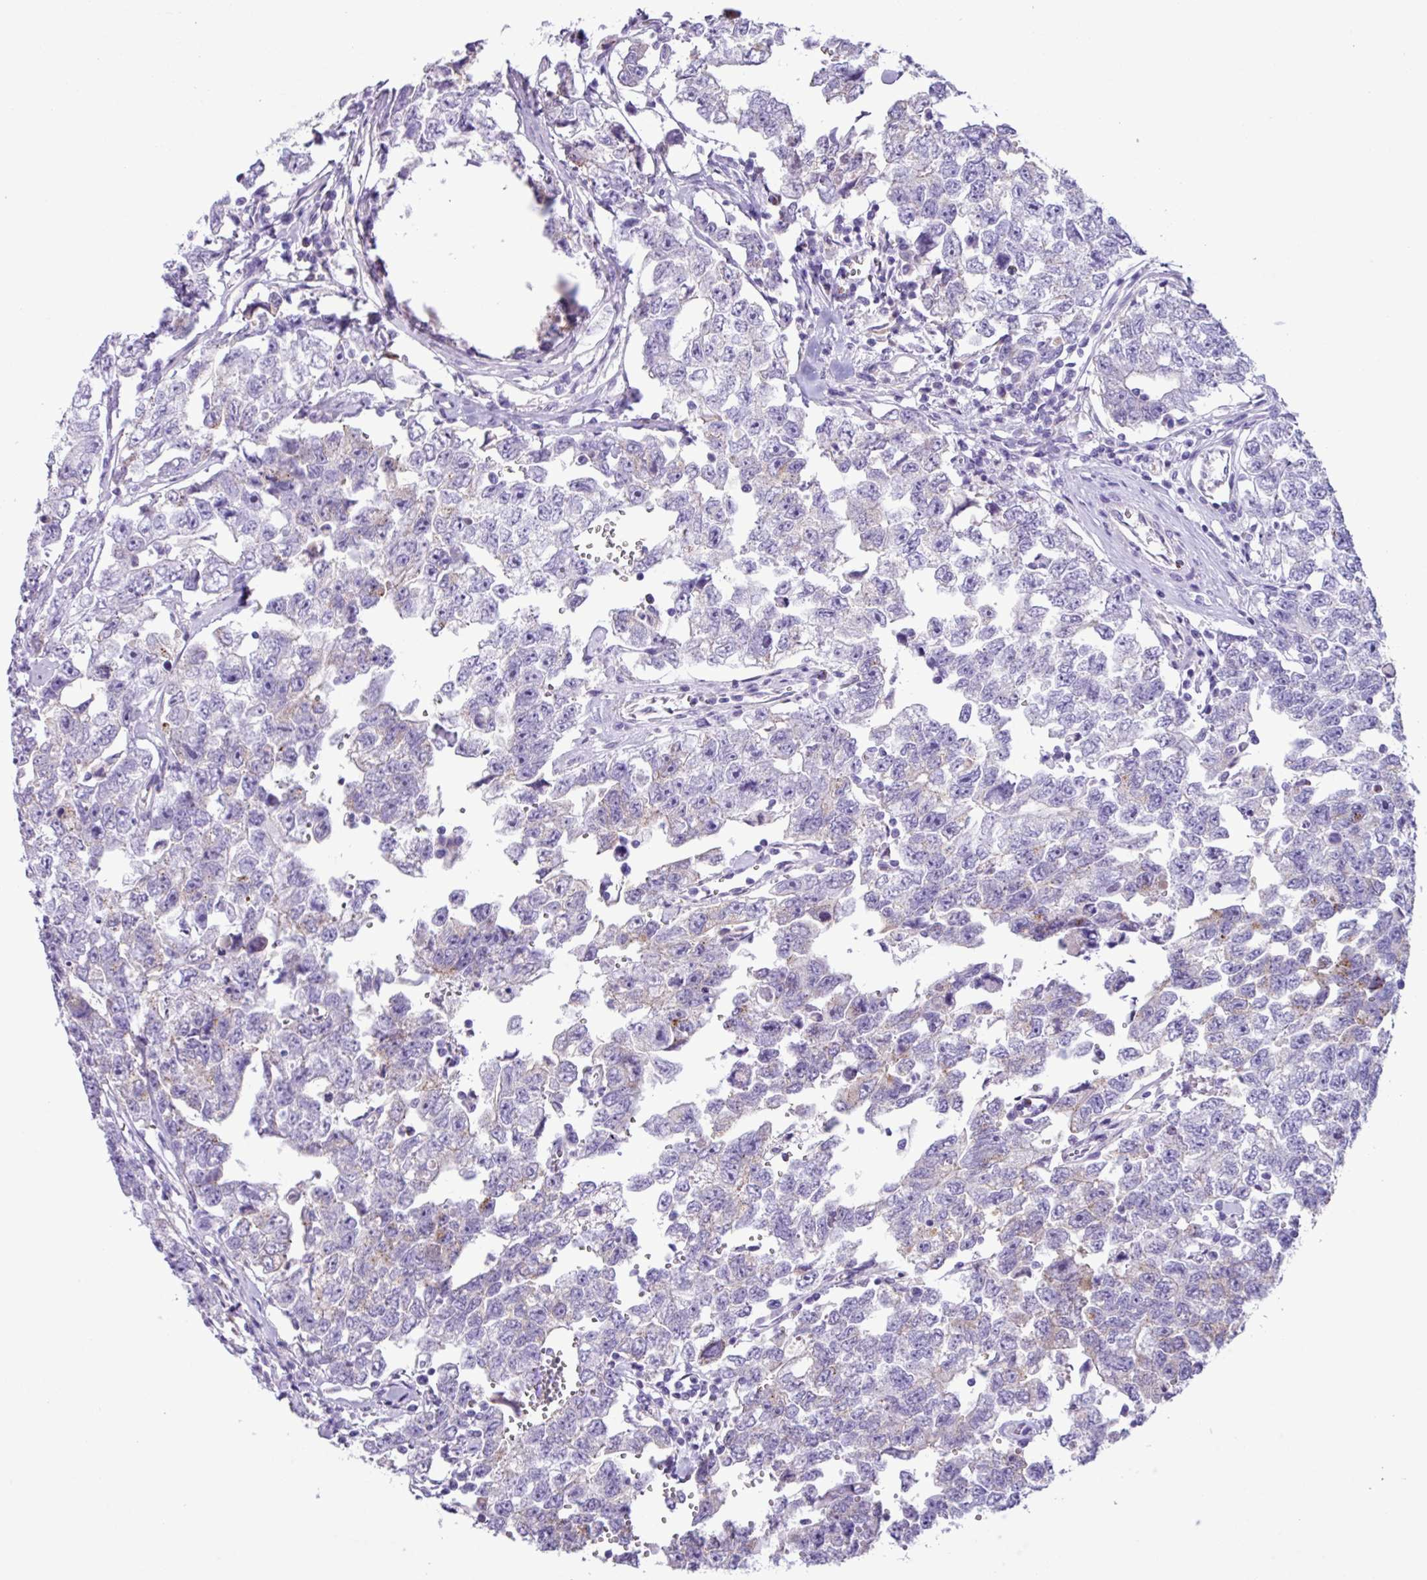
{"staining": {"intensity": "negative", "quantity": "none", "location": "none"}, "tissue": "testis cancer", "cell_type": "Tumor cells", "image_type": "cancer", "snomed": [{"axis": "morphology", "description": "Carcinoma, Embryonal, NOS"}, {"axis": "topography", "description": "Testis"}], "caption": "There is no significant staining in tumor cells of embryonal carcinoma (testis).", "gene": "CYSTM1", "patient": {"sex": "male", "age": 22}}